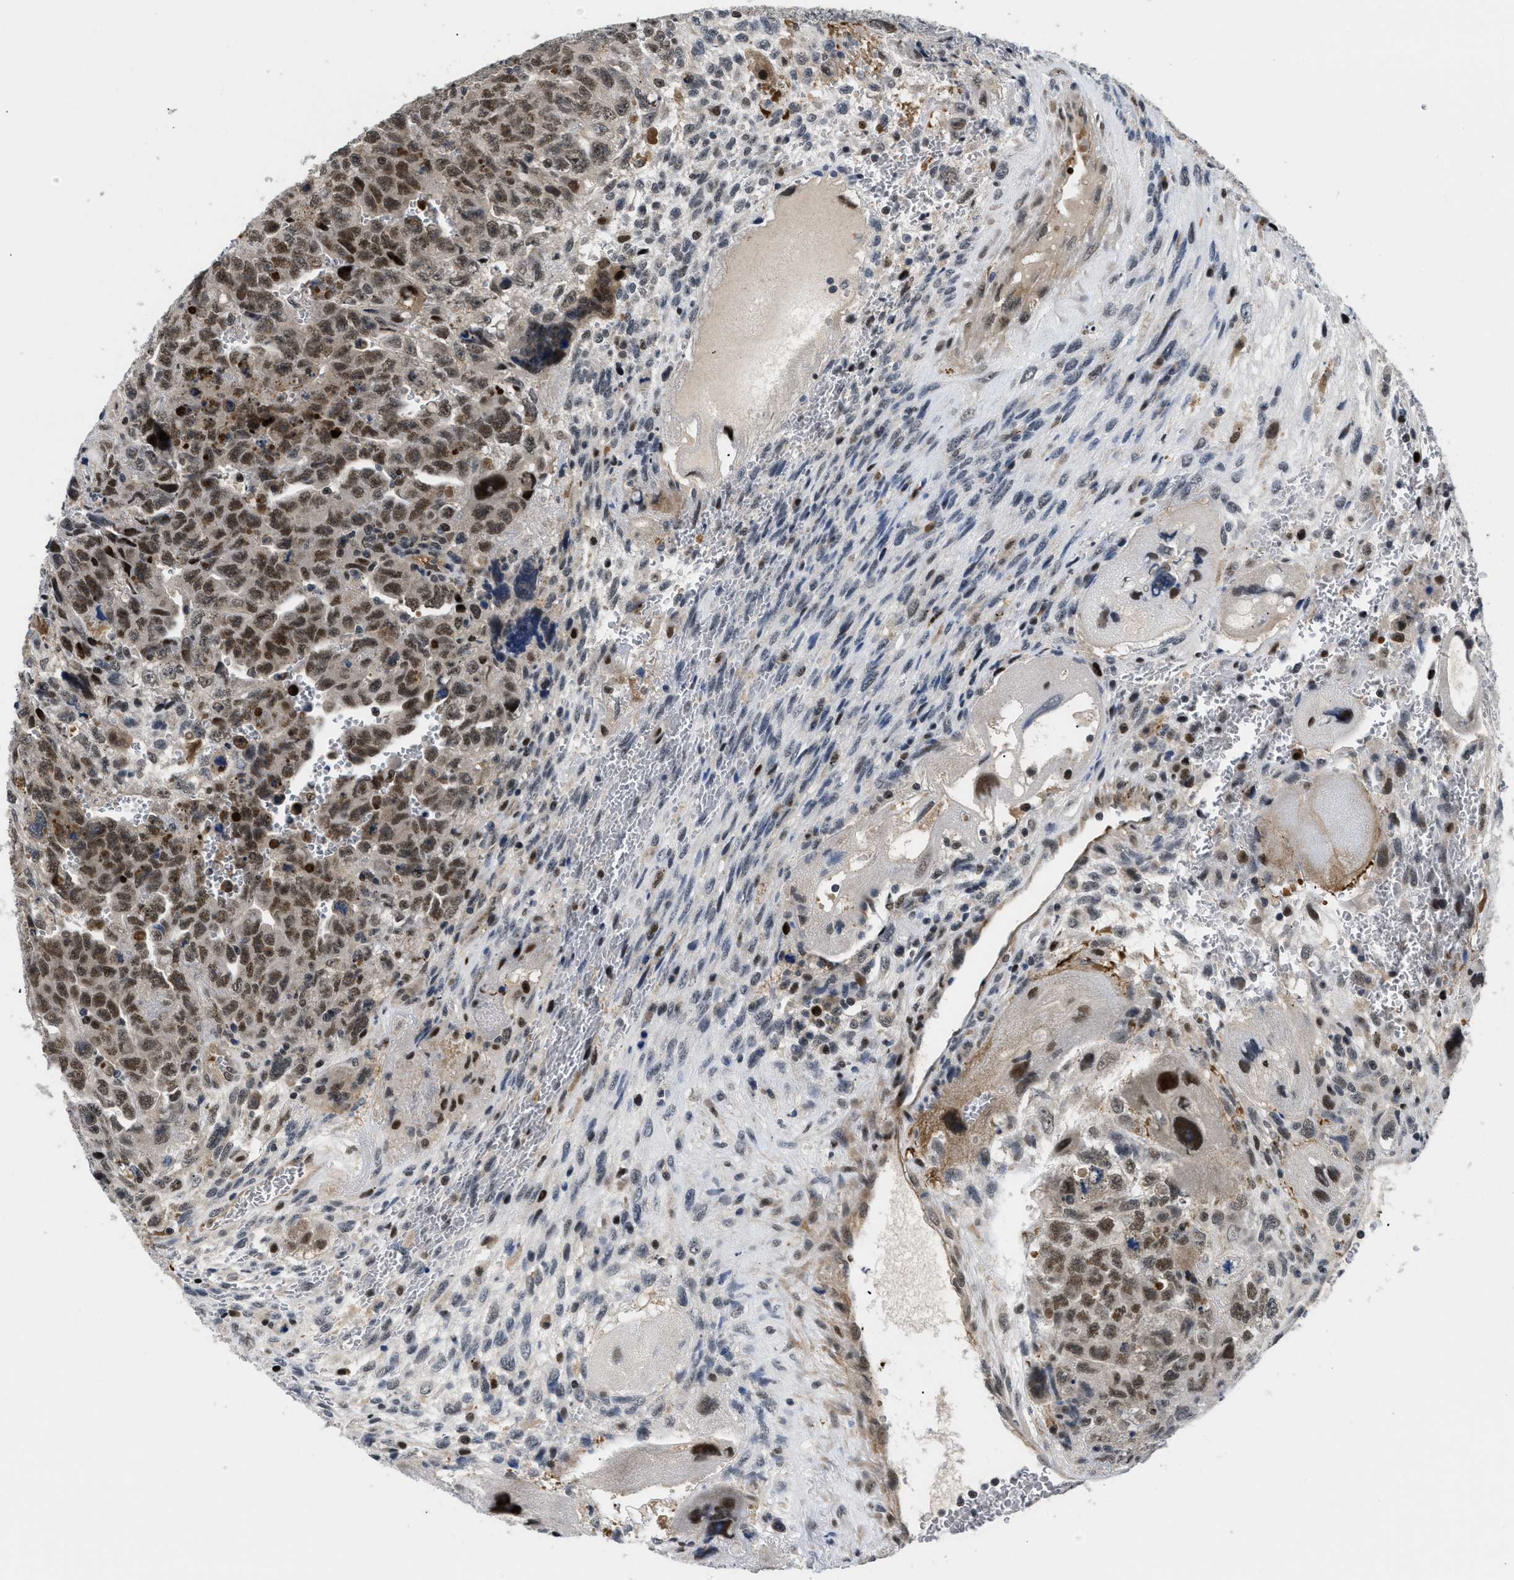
{"staining": {"intensity": "moderate", "quantity": ">75%", "location": "nuclear"}, "tissue": "testis cancer", "cell_type": "Tumor cells", "image_type": "cancer", "snomed": [{"axis": "morphology", "description": "Carcinoma, Embryonal, NOS"}, {"axis": "topography", "description": "Testis"}], "caption": "IHC photomicrograph of neoplastic tissue: embryonal carcinoma (testis) stained using immunohistochemistry demonstrates medium levels of moderate protein expression localized specifically in the nuclear of tumor cells, appearing as a nuclear brown color.", "gene": "SLC29A2", "patient": {"sex": "male", "age": 28}}